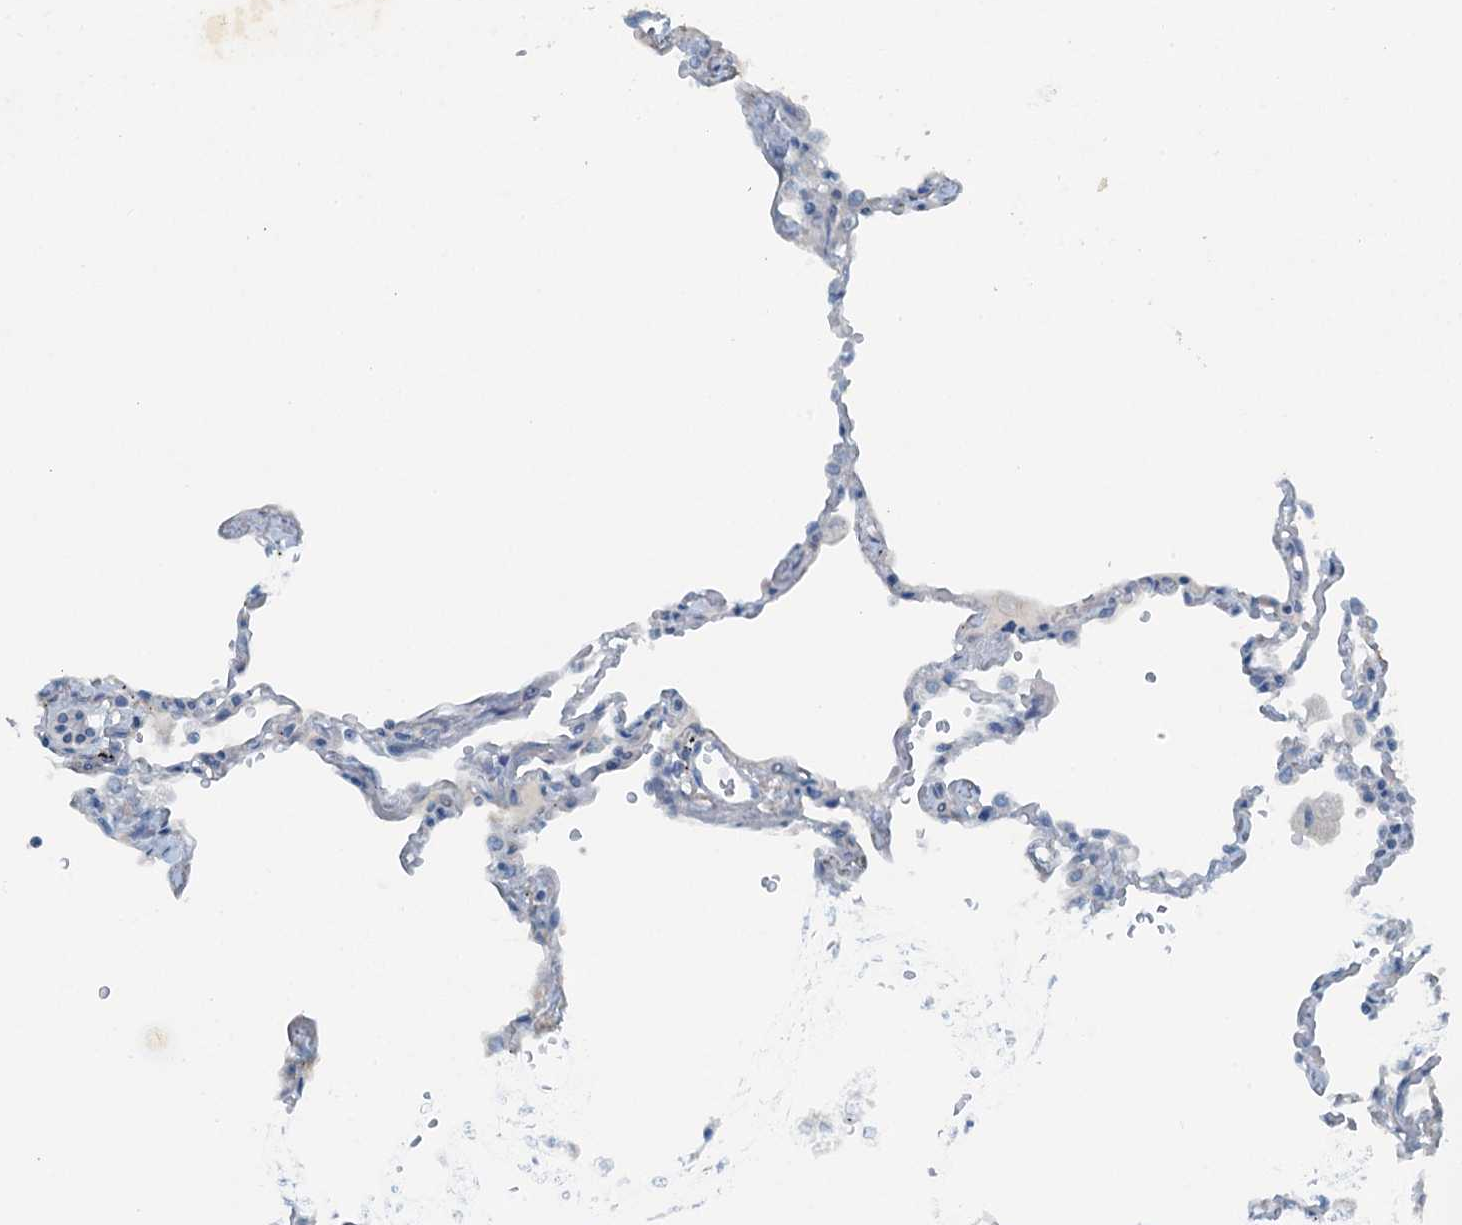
{"staining": {"intensity": "negative", "quantity": "none", "location": "none"}, "tissue": "lung", "cell_type": "Alveolar cells", "image_type": "normal", "snomed": [{"axis": "morphology", "description": "Normal tissue, NOS"}, {"axis": "topography", "description": "Lung"}], "caption": "The image exhibits no significant expression in alveolar cells of lung. (IHC, brightfield microscopy, high magnification).", "gene": "CBLIF", "patient": {"sex": "female", "age": 67}}